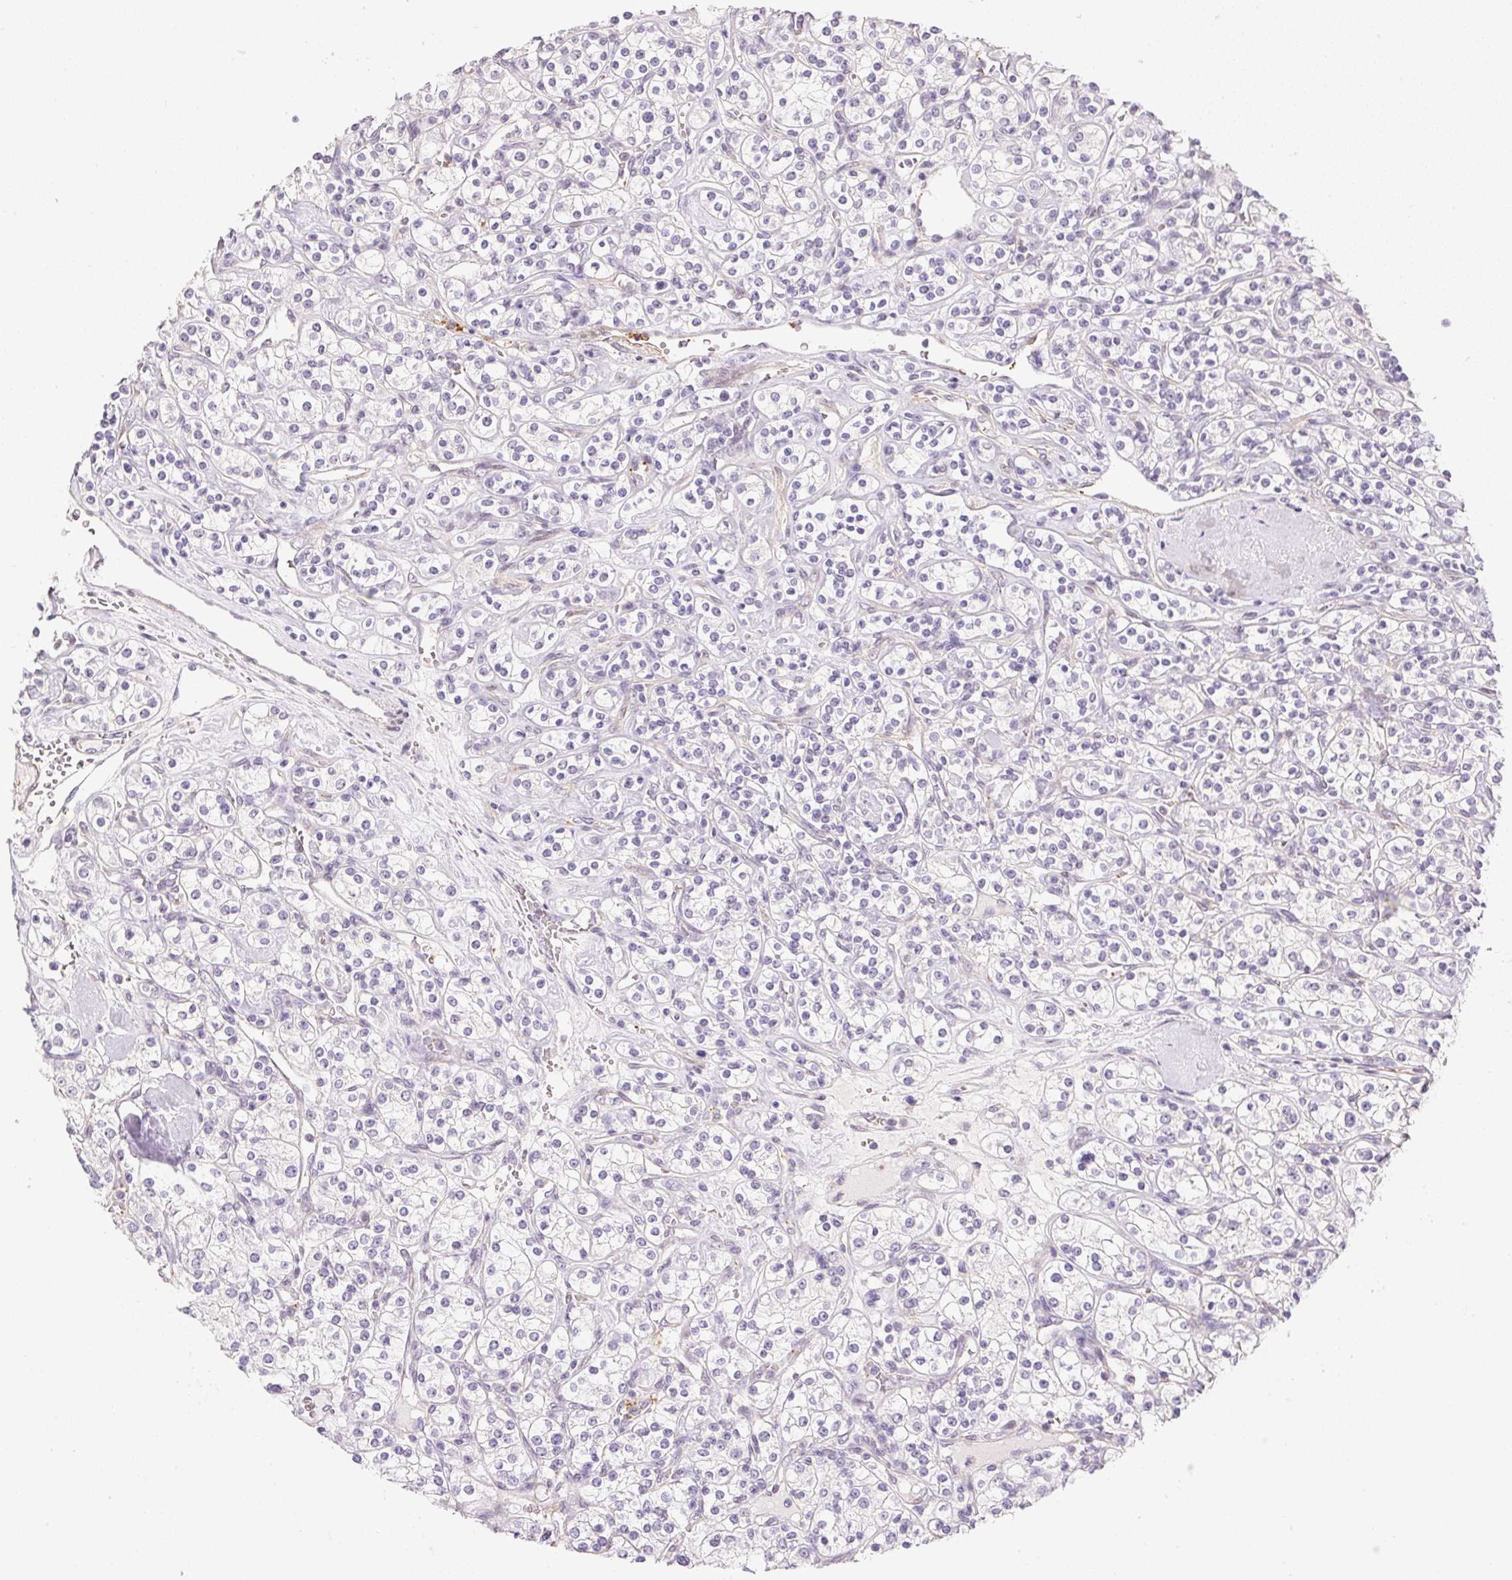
{"staining": {"intensity": "negative", "quantity": "none", "location": "none"}, "tissue": "renal cancer", "cell_type": "Tumor cells", "image_type": "cancer", "snomed": [{"axis": "morphology", "description": "Adenocarcinoma, NOS"}, {"axis": "topography", "description": "Kidney"}], "caption": "An IHC histopathology image of renal cancer (adenocarcinoma) is shown. There is no staining in tumor cells of renal cancer (adenocarcinoma).", "gene": "PRL", "patient": {"sex": "male", "age": 77}}